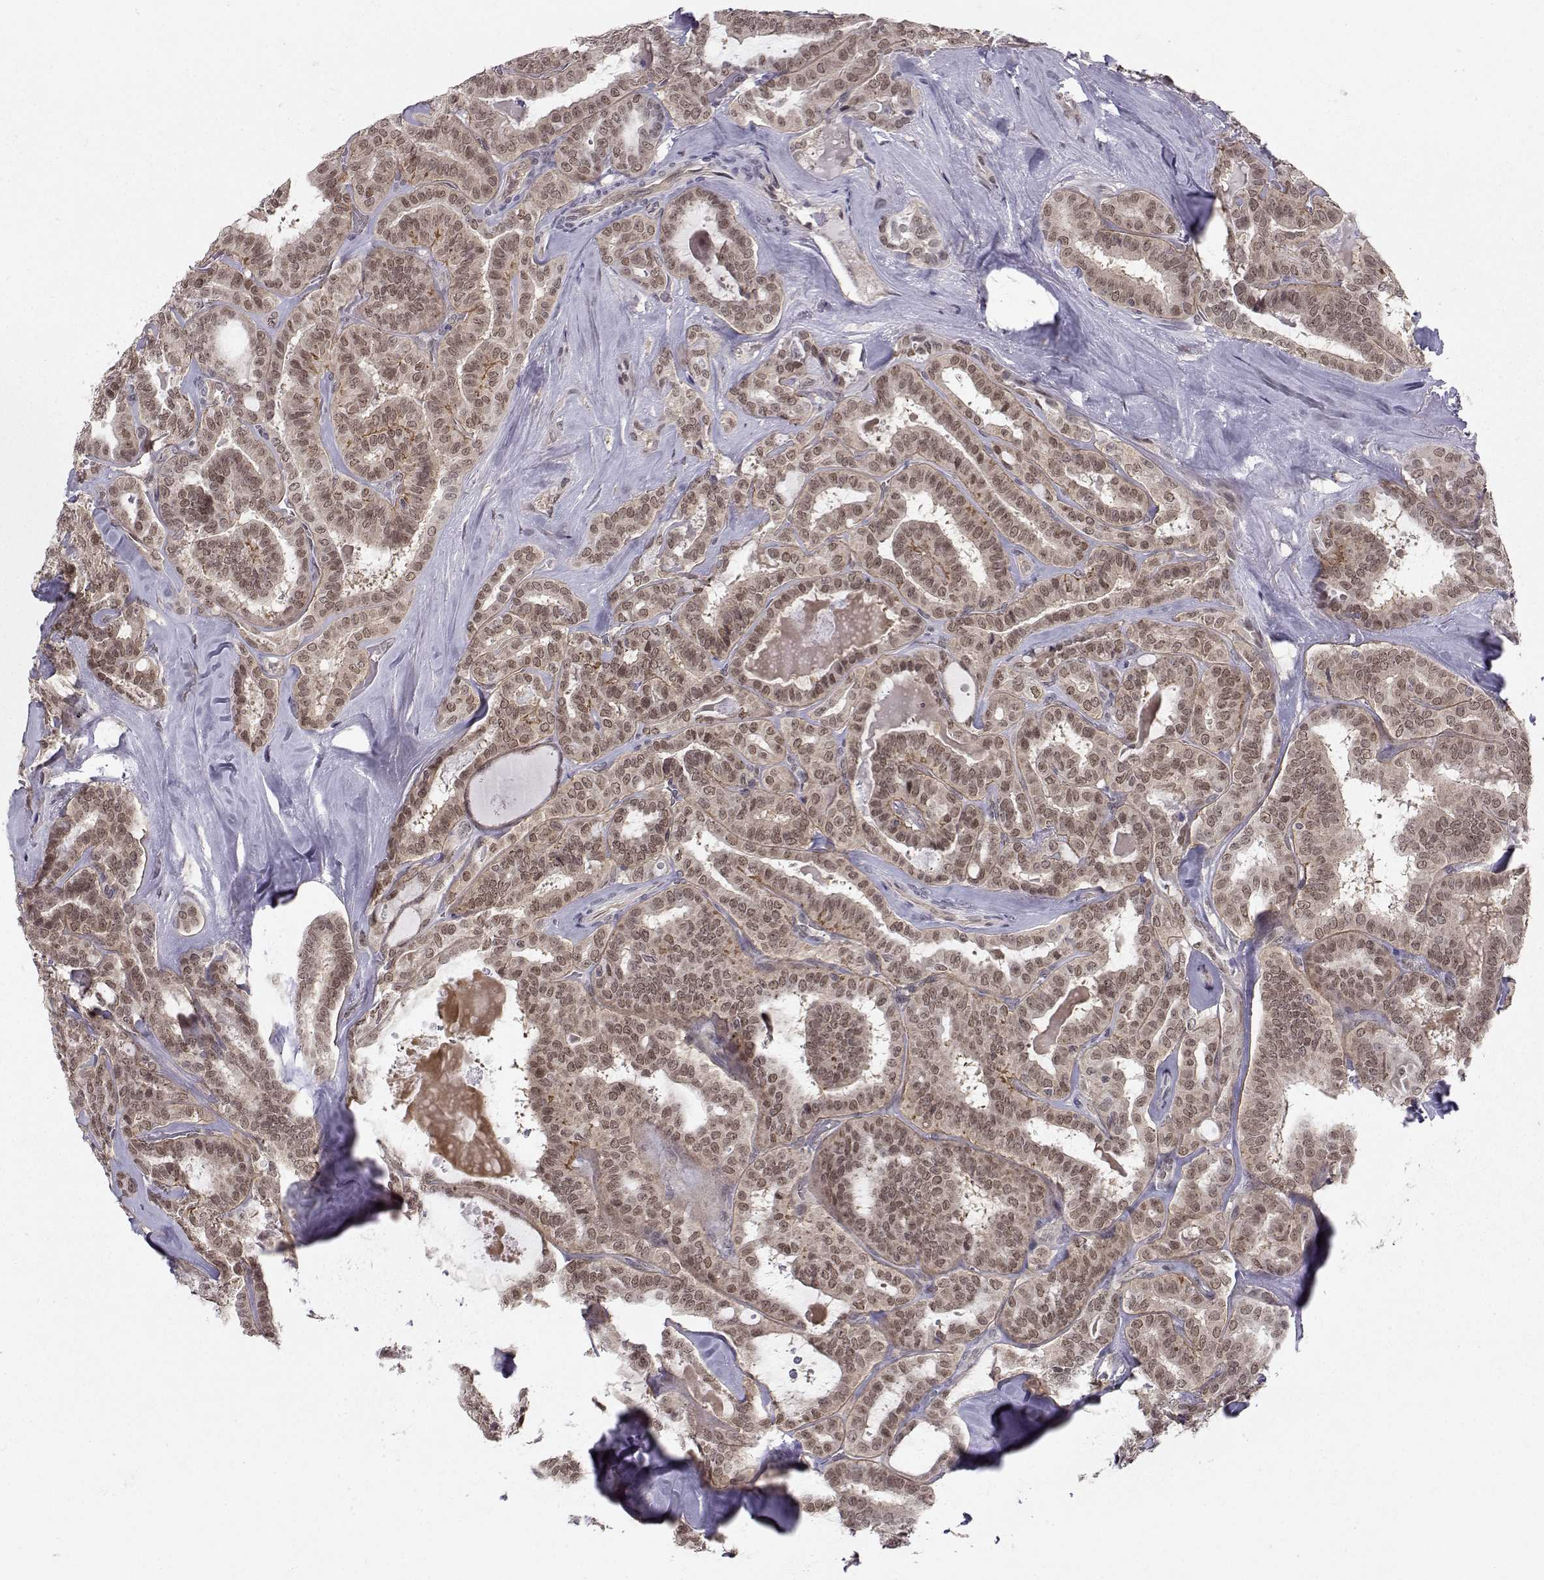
{"staining": {"intensity": "moderate", "quantity": ">75%", "location": "cytoplasmic/membranous,nuclear"}, "tissue": "thyroid cancer", "cell_type": "Tumor cells", "image_type": "cancer", "snomed": [{"axis": "morphology", "description": "Papillary adenocarcinoma, NOS"}, {"axis": "topography", "description": "Thyroid gland"}], "caption": "Immunohistochemistry (IHC) image of neoplastic tissue: human thyroid papillary adenocarcinoma stained using immunohistochemistry demonstrates medium levels of moderate protein expression localized specifically in the cytoplasmic/membranous and nuclear of tumor cells, appearing as a cytoplasmic/membranous and nuclear brown color.", "gene": "KIF13B", "patient": {"sex": "female", "age": 39}}